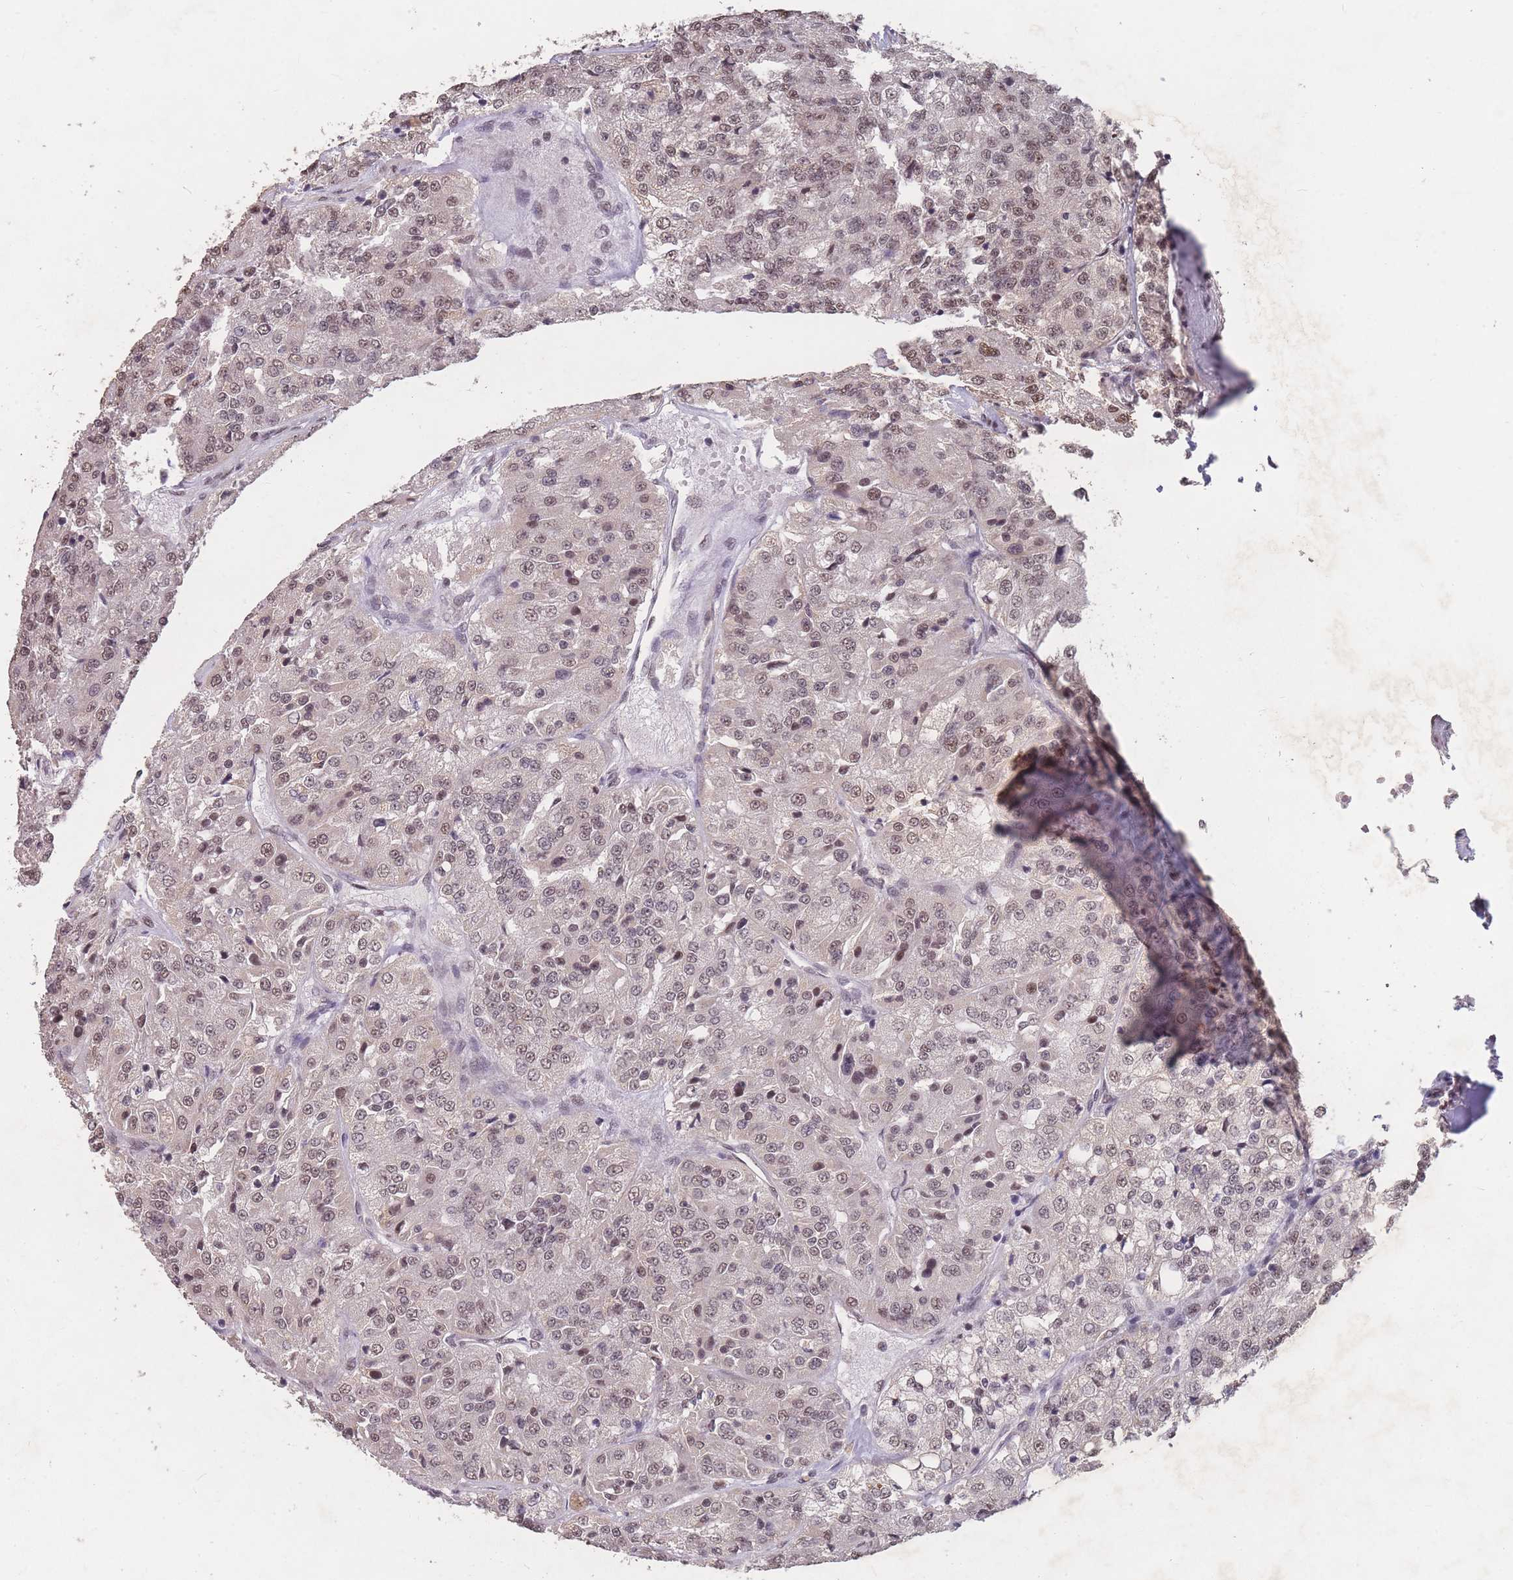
{"staining": {"intensity": "moderate", "quantity": ">75%", "location": "nuclear"}, "tissue": "renal cancer", "cell_type": "Tumor cells", "image_type": "cancer", "snomed": [{"axis": "morphology", "description": "Adenocarcinoma, NOS"}, {"axis": "topography", "description": "Kidney"}], "caption": "Immunohistochemical staining of renal cancer (adenocarcinoma) demonstrates moderate nuclear protein expression in approximately >75% of tumor cells.", "gene": "SNRPA1", "patient": {"sex": "female", "age": 63}}